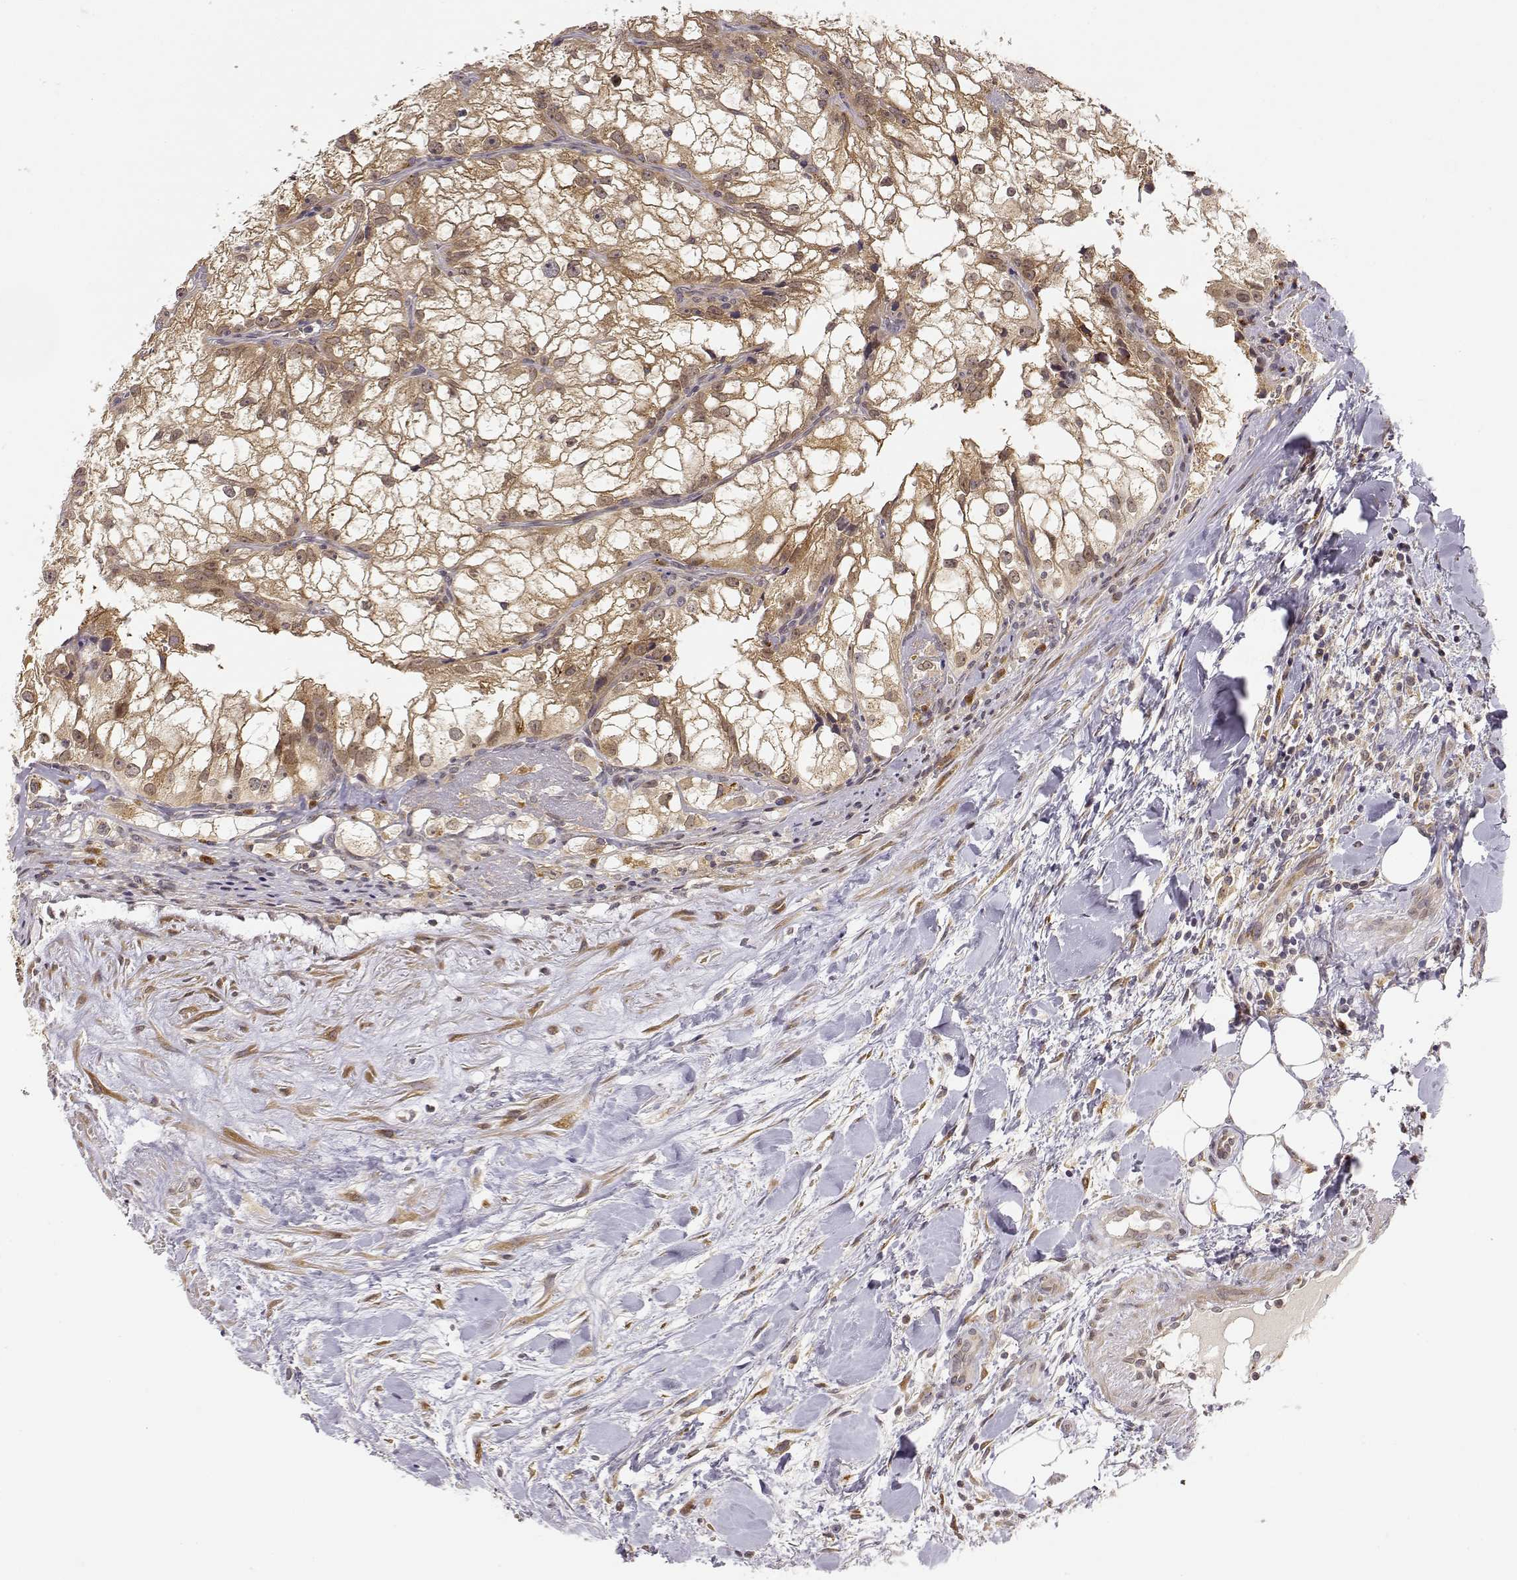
{"staining": {"intensity": "weak", "quantity": ">75%", "location": "cytoplasmic/membranous"}, "tissue": "renal cancer", "cell_type": "Tumor cells", "image_type": "cancer", "snomed": [{"axis": "morphology", "description": "Adenocarcinoma, NOS"}, {"axis": "topography", "description": "Kidney"}], "caption": "The immunohistochemical stain highlights weak cytoplasmic/membranous expression in tumor cells of adenocarcinoma (renal) tissue. (DAB = brown stain, brightfield microscopy at high magnification).", "gene": "ERGIC2", "patient": {"sex": "male", "age": 59}}